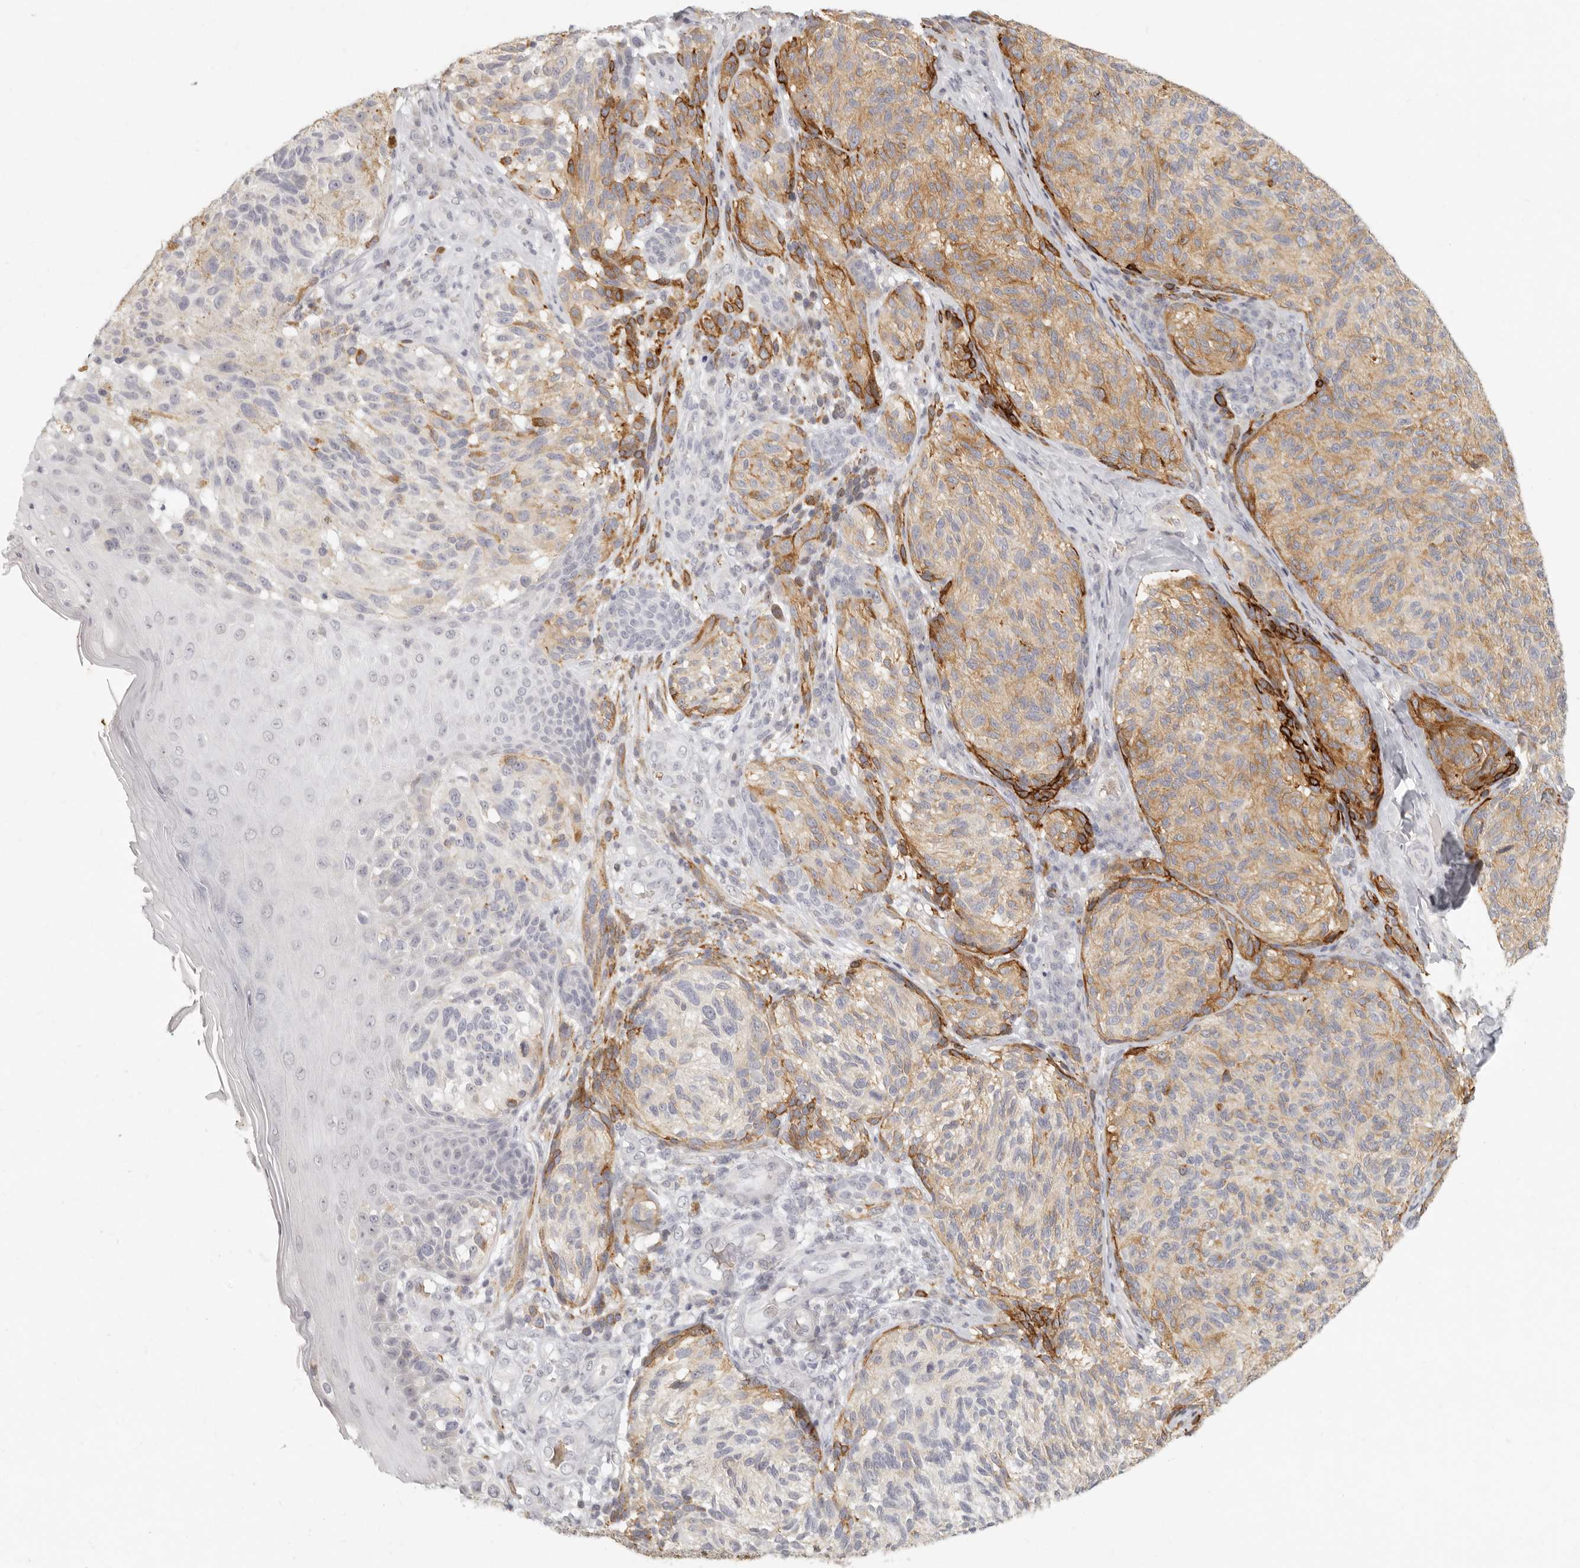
{"staining": {"intensity": "moderate", "quantity": "25%-75%", "location": "cytoplasmic/membranous"}, "tissue": "melanoma", "cell_type": "Tumor cells", "image_type": "cancer", "snomed": [{"axis": "morphology", "description": "Malignant melanoma, NOS"}, {"axis": "topography", "description": "Skin"}], "caption": "Immunohistochemistry (IHC) photomicrograph of neoplastic tissue: malignant melanoma stained using immunohistochemistry reveals medium levels of moderate protein expression localized specifically in the cytoplasmic/membranous of tumor cells, appearing as a cytoplasmic/membranous brown color.", "gene": "NIBAN1", "patient": {"sex": "female", "age": 73}}